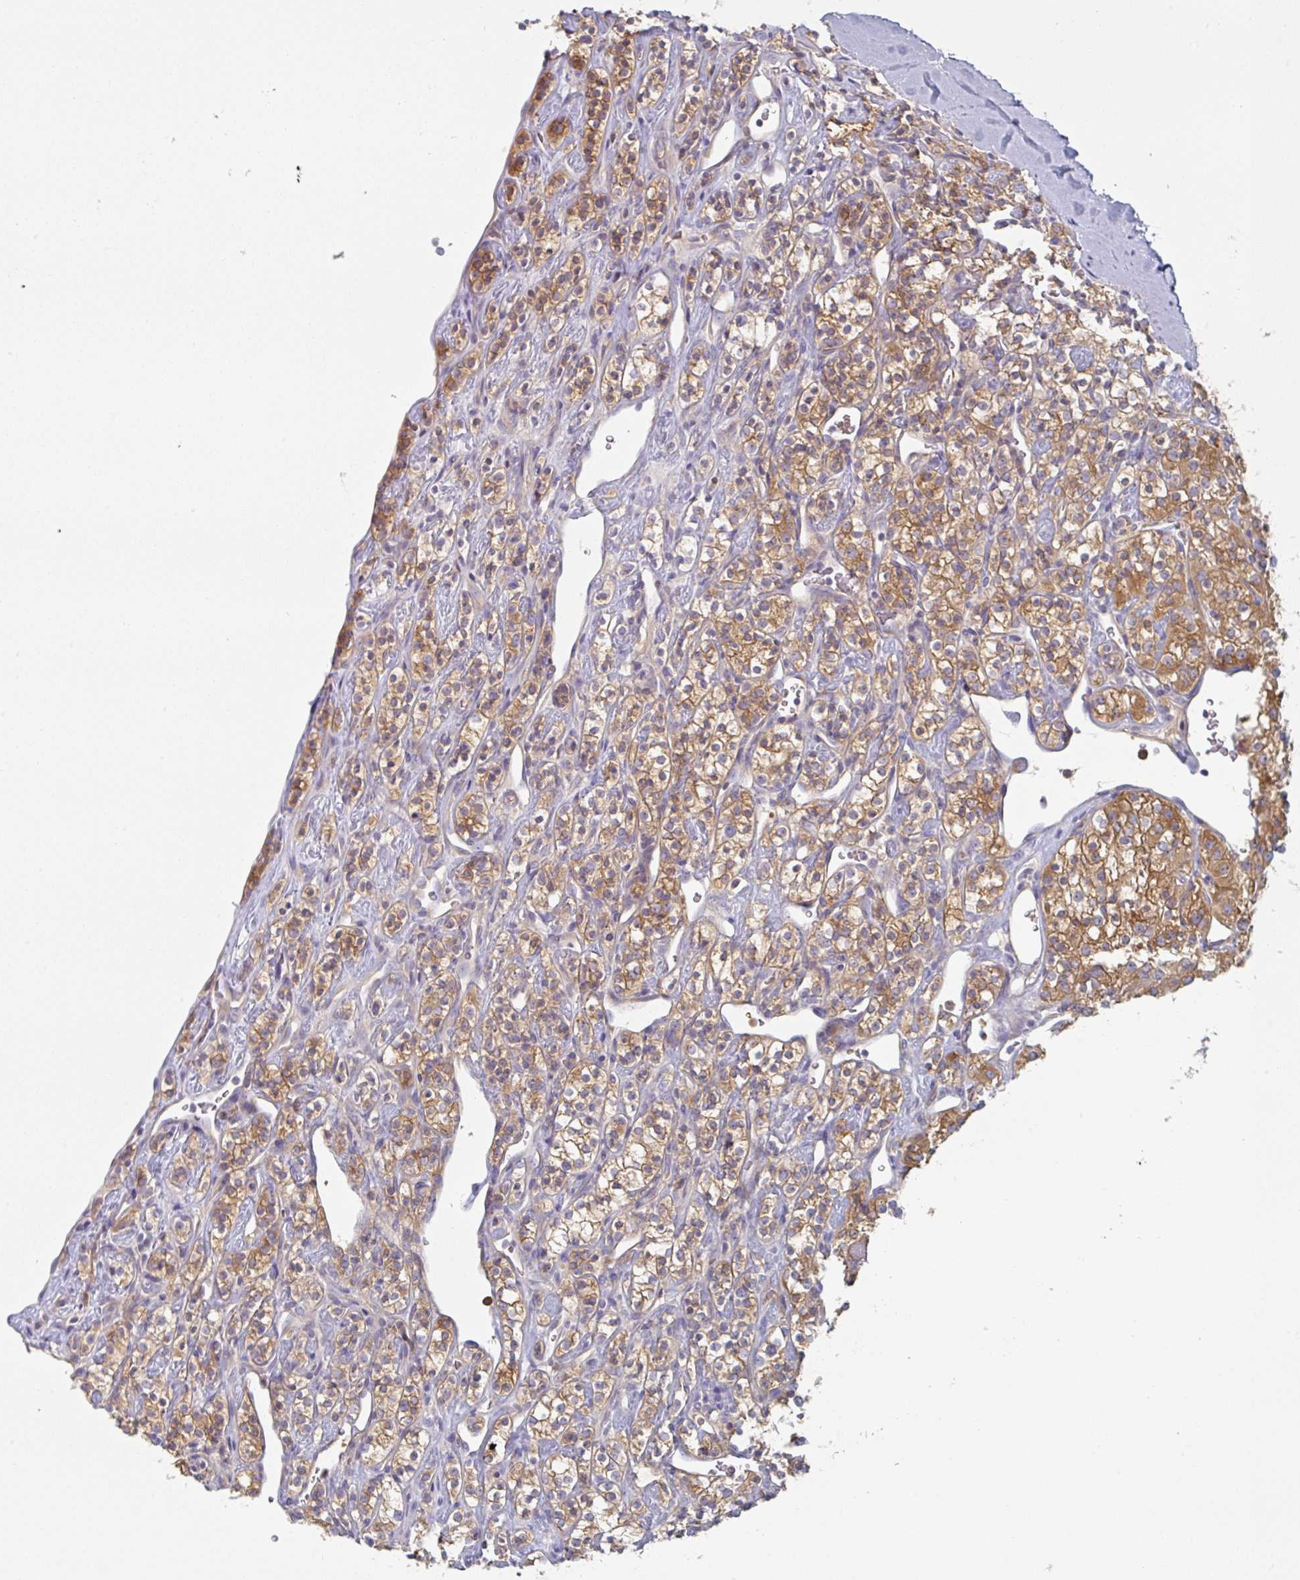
{"staining": {"intensity": "moderate", "quantity": ">75%", "location": "cytoplasmic/membranous"}, "tissue": "renal cancer", "cell_type": "Tumor cells", "image_type": "cancer", "snomed": [{"axis": "morphology", "description": "Adenocarcinoma, NOS"}, {"axis": "topography", "description": "Kidney"}], "caption": "Immunohistochemistry (IHC) of human renal cancer displays medium levels of moderate cytoplasmic/membranous positivity in about >75% of tumor cells.", "gene": "AMPD2", "patient": {"sex": "male", "age": 77}}